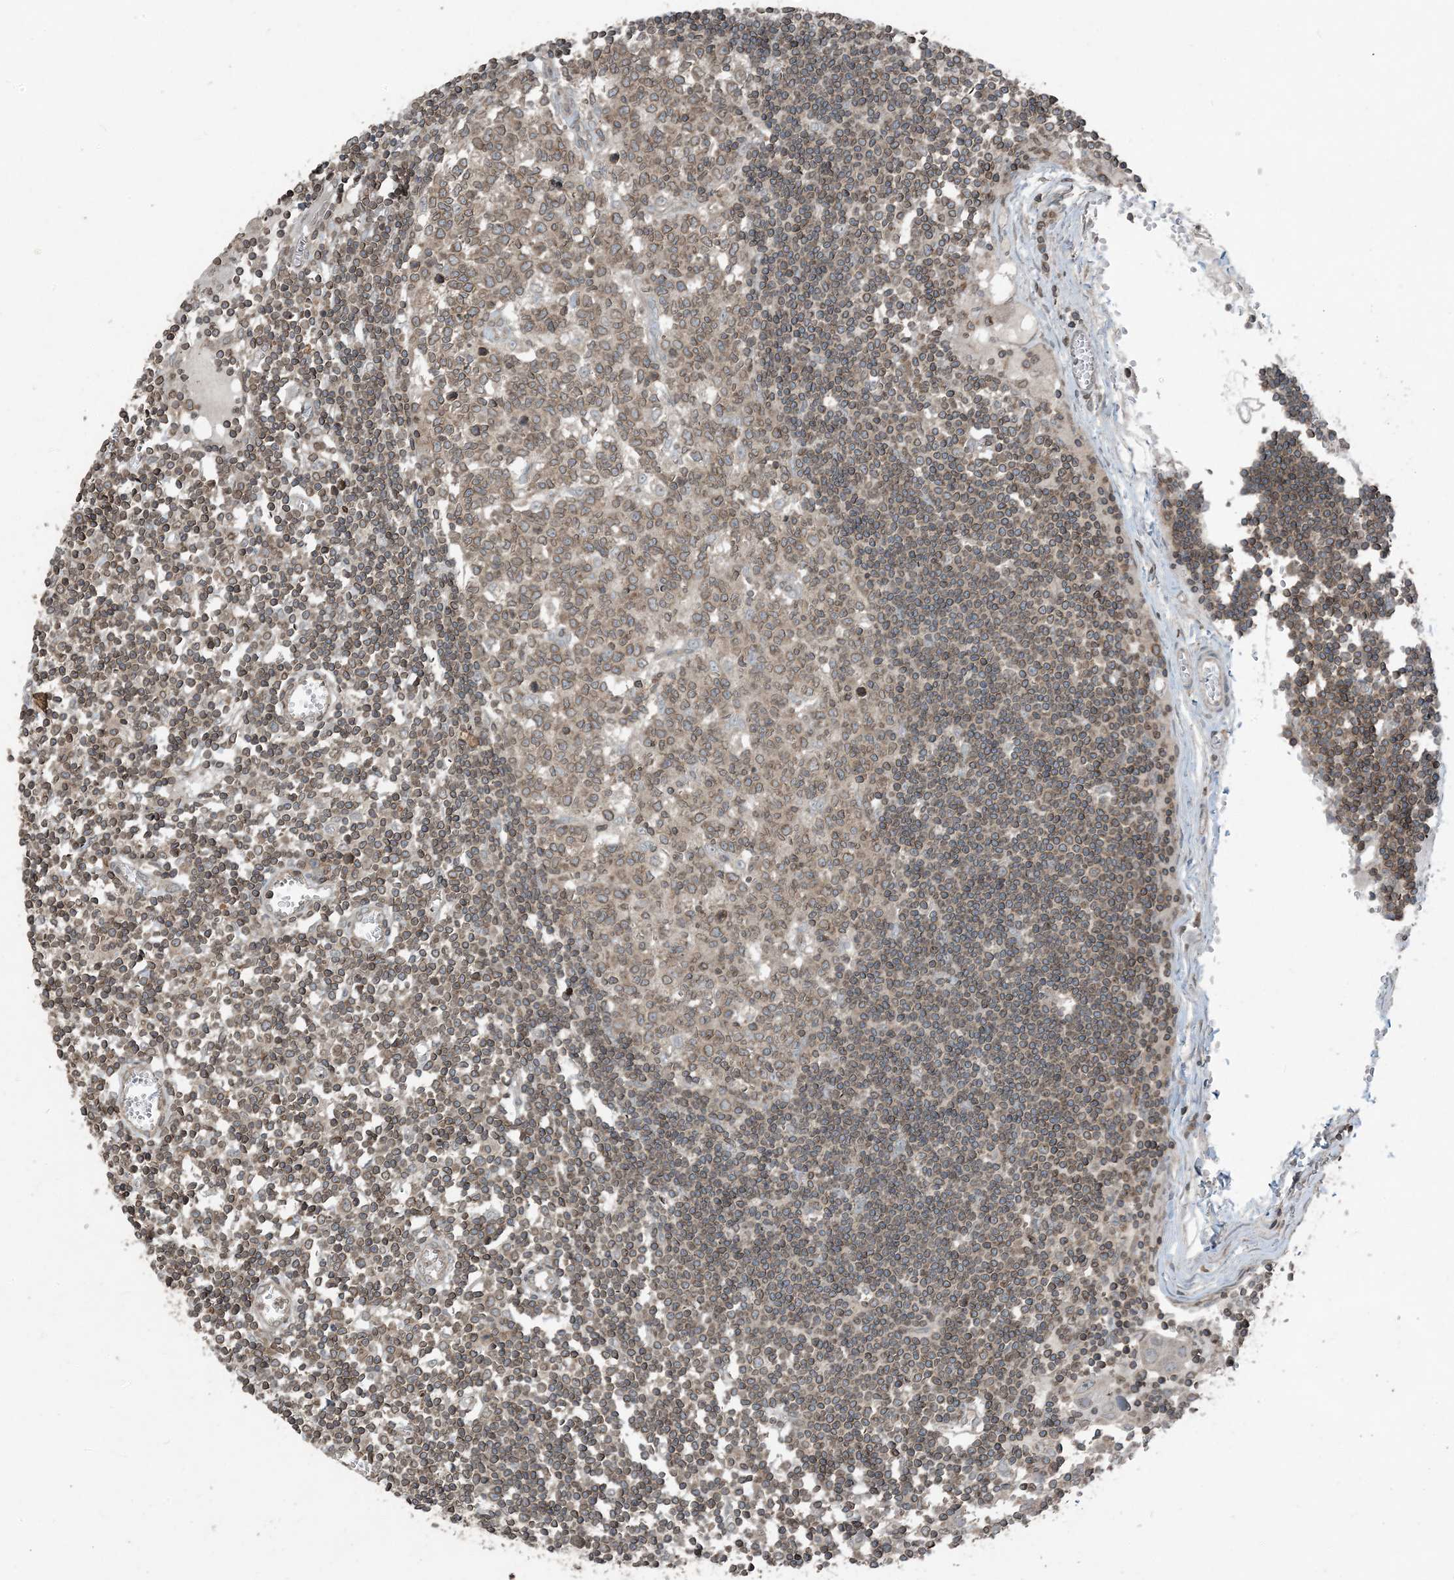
{"staining": {"intensity": "moderate", "quantity": "25%-75%", "location": "cytoplasmic/membranous,nuclear"}, "tissue": "lymph node", "cell_type": "Germinal center cells", "image_type": "normal", "snomed": [{"axis": "morphology", "description": "Normal tissue, NOS"}, {"axis": "topography", "description": "Lymph node"}], "caption": "Protein expression by IHC demonstrates moderate cytoplasmic/membranous,nuclear positivity in approximately 25%-75% of germinal center cells in normal lymph node. The protein of interest is shown in brown color, while the nuclei are stained blue.", "gene": "ZFAND2B", "patient": {"sex": "female", "age": 11}}